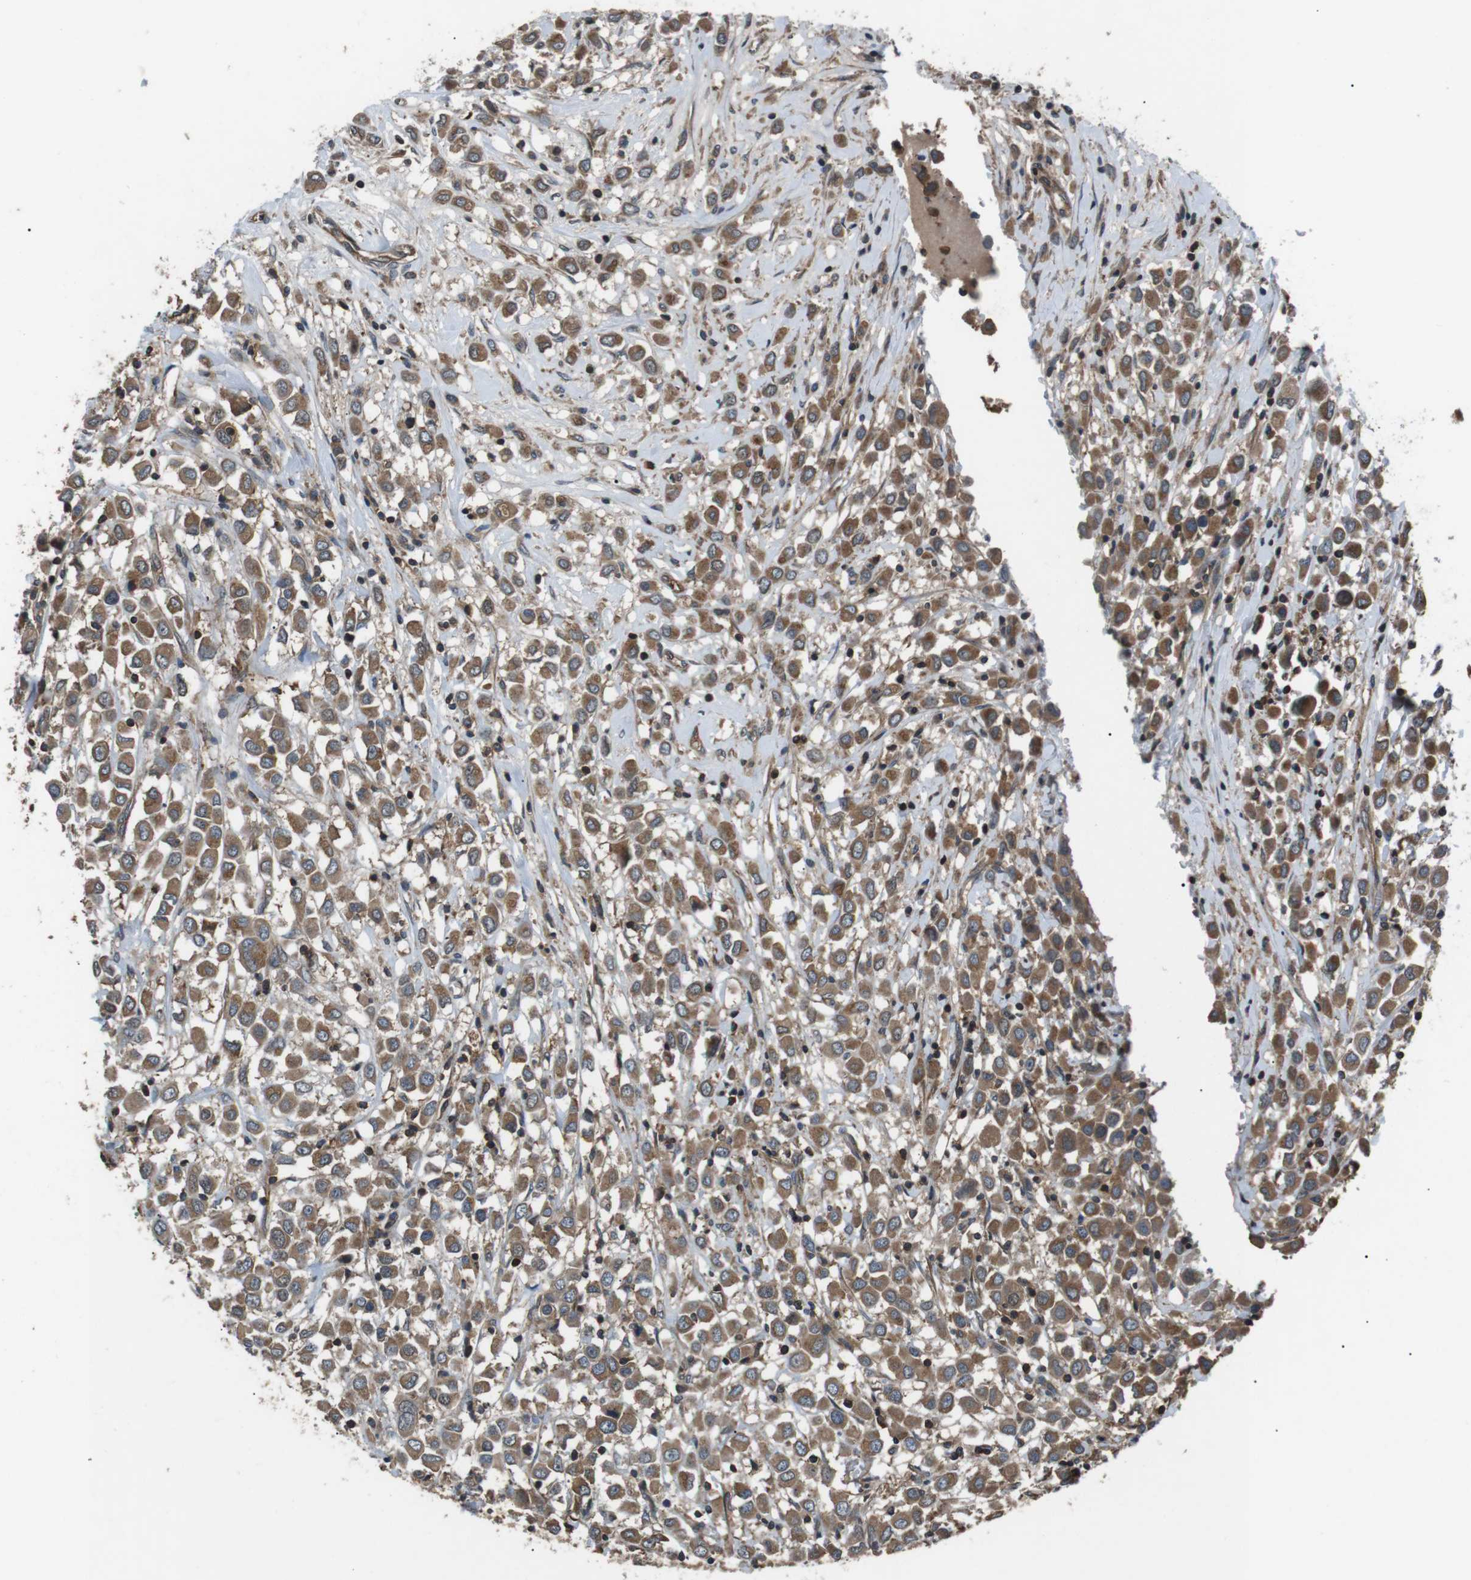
{"staining": {"intensity": "moderate", "quantity": ">75%", "location": "cytoplasmic/membranous"}, "tissue": "breast cancer", "cell_type": "Tumor cells", "image_type": "cancer", "snomed": [{"axis": "morphology", "description": "Duct carcinoma"}, {"axis": "topography", "description": "Breast"}], "caption": "The immunohistochemical stain shows moderate cytoplasmic/membranous staining in tumor cells of breast cancer tissue. The staining was performed using DAB (3,3'-diaminobenzidine) to visualize the protein expression in brown, while the nuclei were stained in blue with hematoxylin (Magnification: 20x).", "gene": "GPR161", "patient": {"sex": "female", "age": 61}}